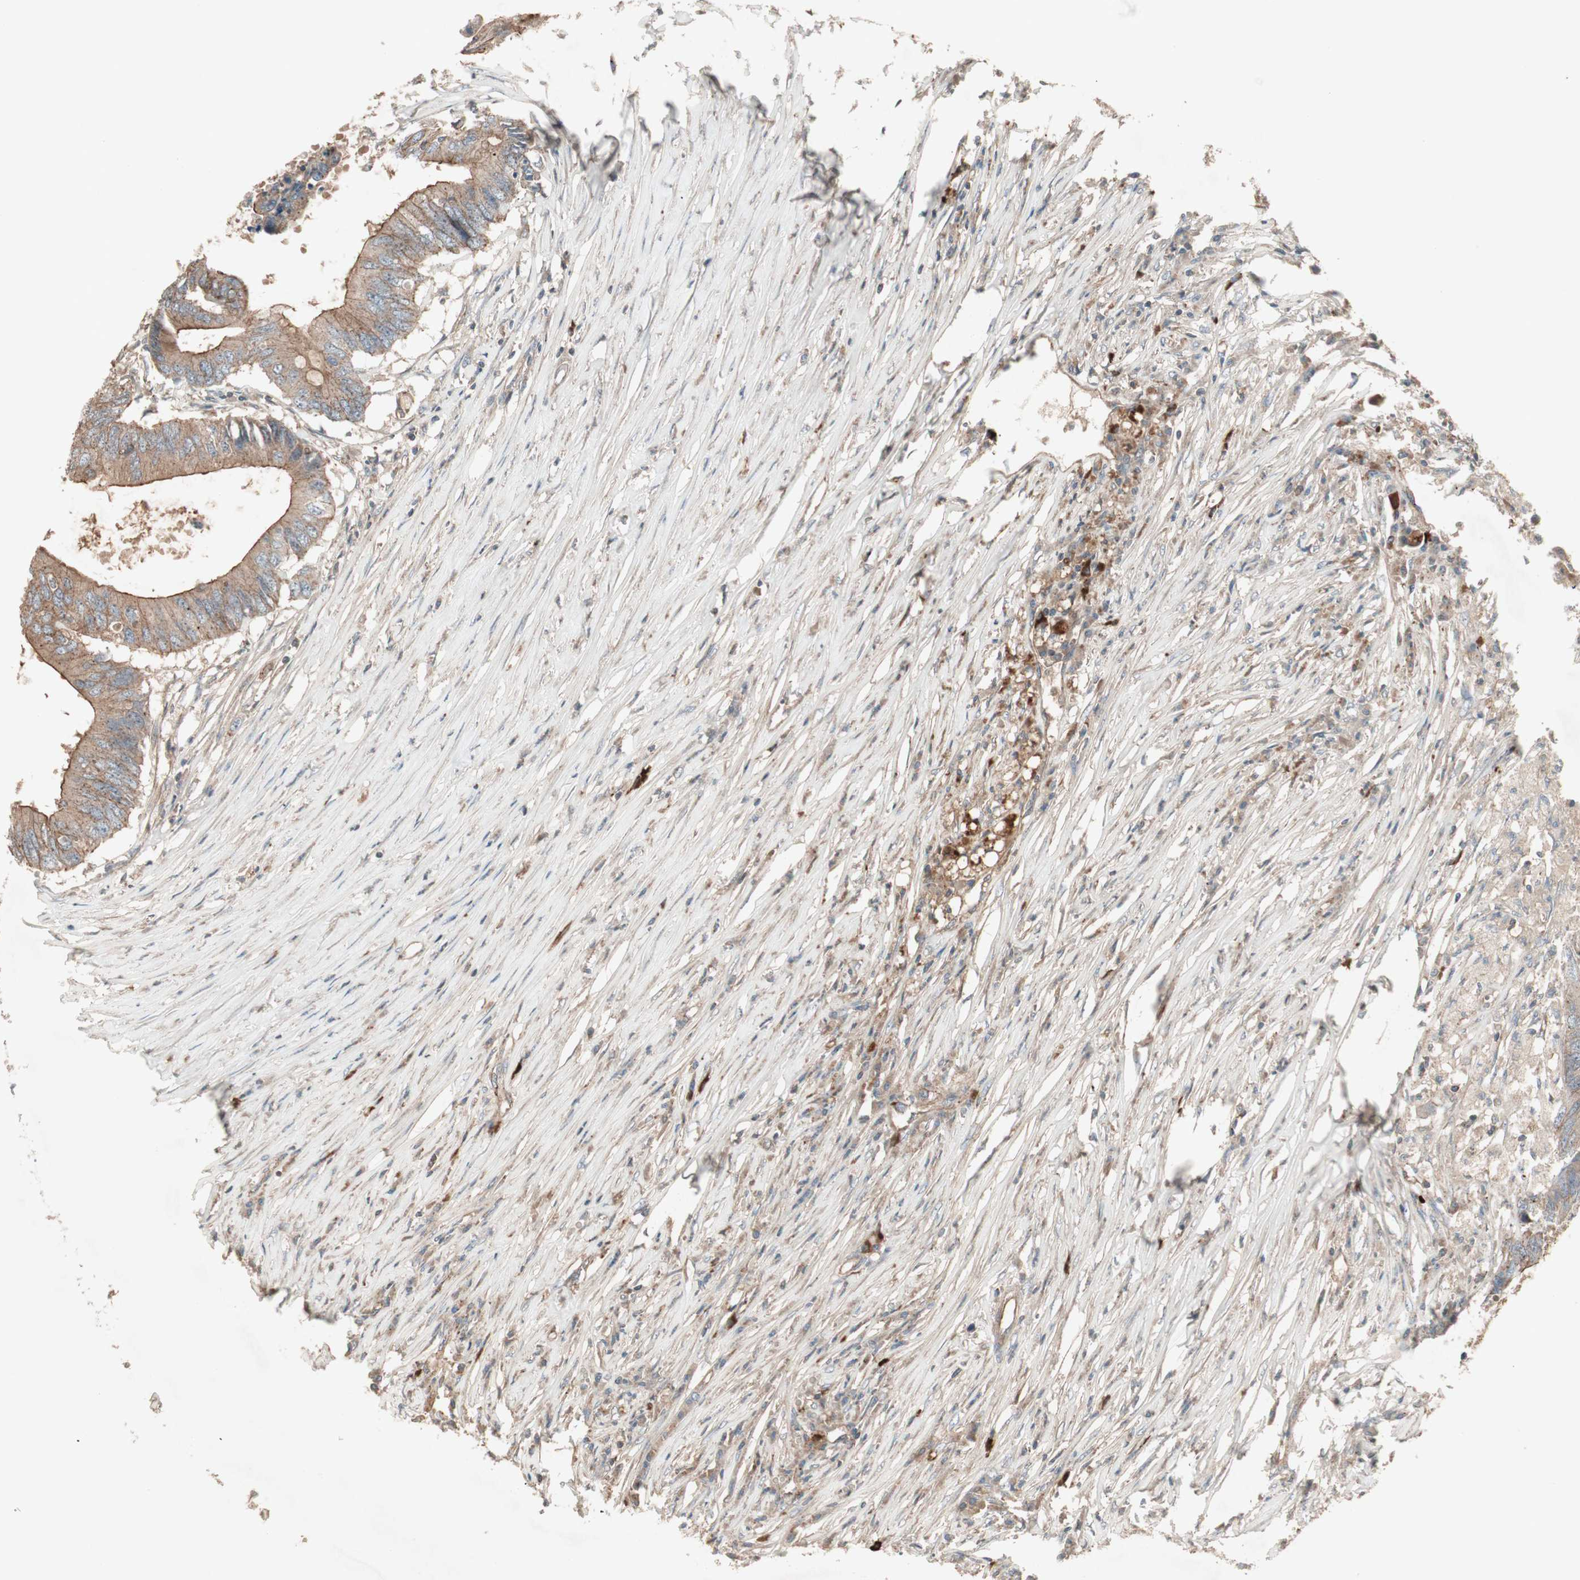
{"staining": {"intensity": "moderate", "quantity": "25%-75%", "location": "cytoplasmic/membranous"}, "tissue": "colorectal cancer", "cell_type": "Tumor cells", "image_type": "cancer", "snomed": [{"axis": "morphology", "description": "Adenocarcinoma, NOS"}, {"axis": "topography", "description": "Colon"}], "caption": "High-magnification brightfield microscopy of colorectal adenocarcinoma stained with DAB (3,3'-diaminobenzidine) (brown) and counterstained with hematoxylin (blue). tumor cells exhibit moderate cytoplasmic/membranous expression is appreciated in about25%-75% of cells. (brown staining indicates protein expression, while blue staining denotes nuclei).", "gene": "TFPI", "patient": {"sex": "male", "age": 71}}